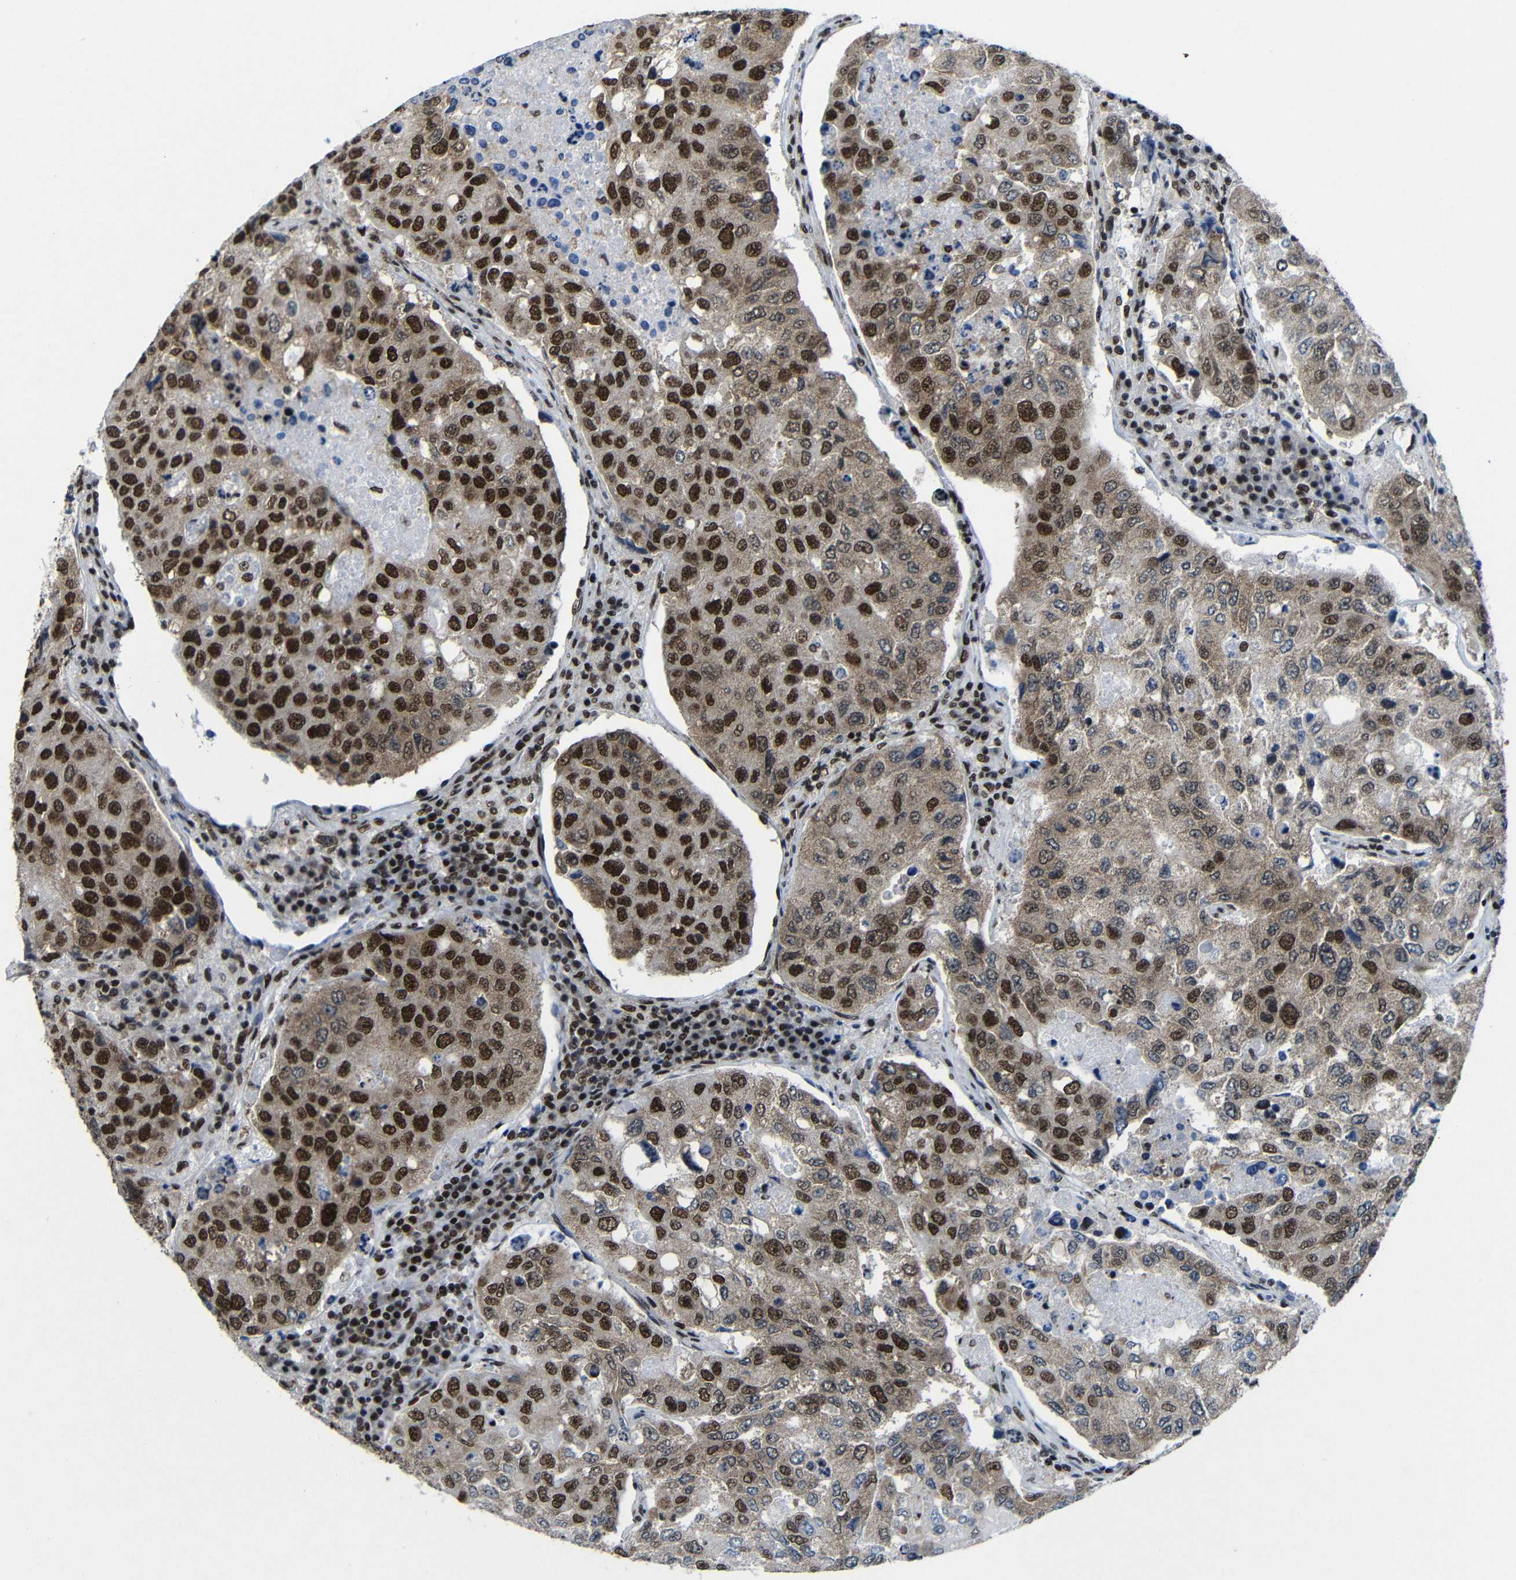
{"staining": {"intensity": "strong", "quantity": ">75%", "location": "nuclear"}, "tissue": "urothelial cancer", "cell_type": "Tumor cells", "image_type": "cancer", "snomed": [{"axis": "morphology", "description": "Urothelial carcinoma, High grade"}, {"axis": "topography", "description": "Lymph node"}, {"axis": "topography", "description": "Urinary bladder"}], "caption": "Urothelial carcinoma (high-grade) stained for a protein demonstrates strong nuclear positivity in tumor cells.", "gene": "PTBP1", "patient": {"sex": "male", "age": 51}}